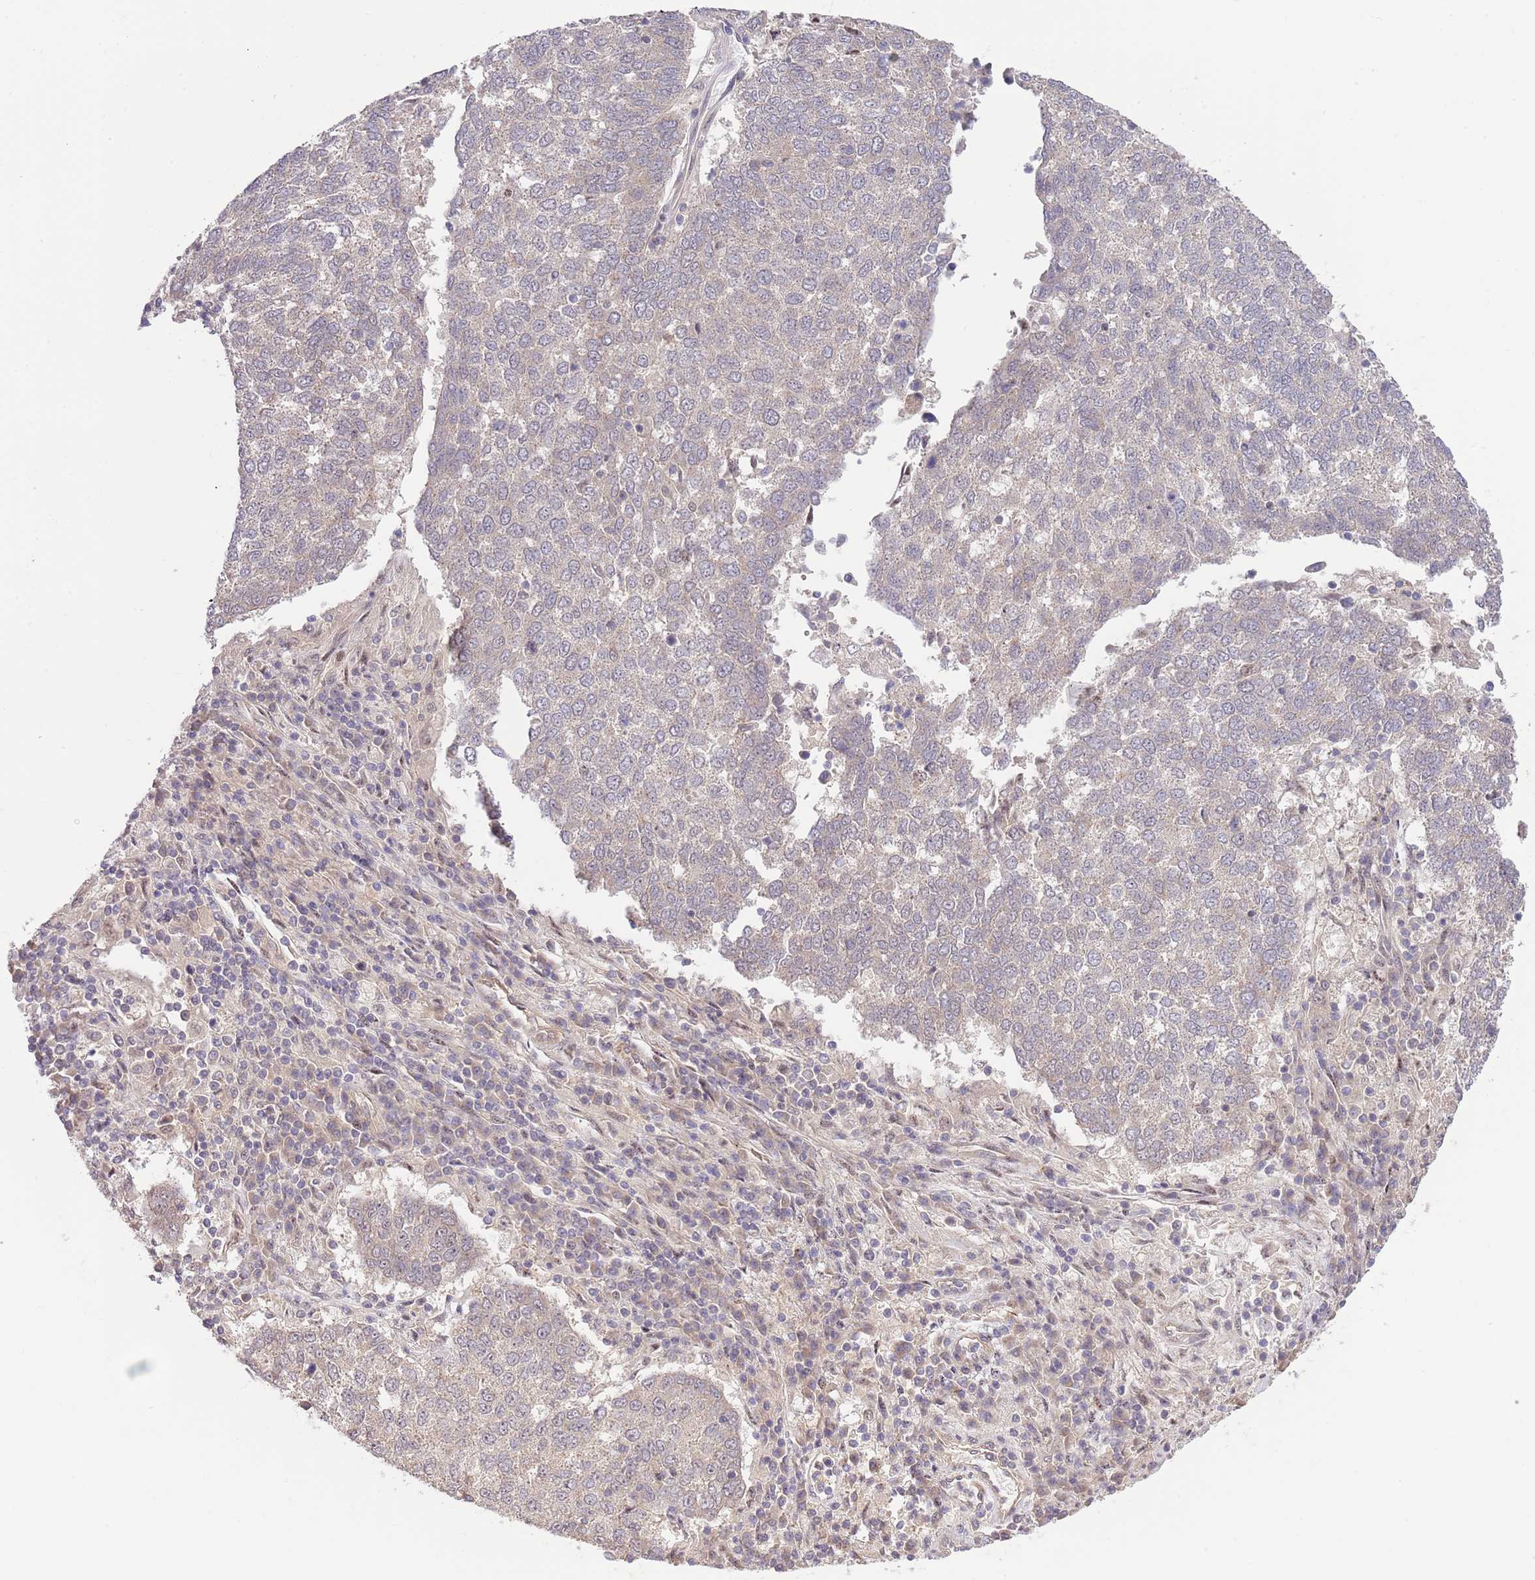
{"staining": {"intensity": "negative", "quantity": "none", "location": "none"}, "tissue": "lung cancer", "cell_type": "Tumor cells", "image_type": "cancer", "snomed": [{"axis": "morphology", "description": "Squamous cell carcinoma, NOS"}, {"axis": "topography", "description": "Lung"}], "caption": "The image exhibits no significant positivity in tumor cells of lung cancer (squamous cell carcinoma).", "gene": "PRR16", "patient": {"sex": "male", "age": 73}}